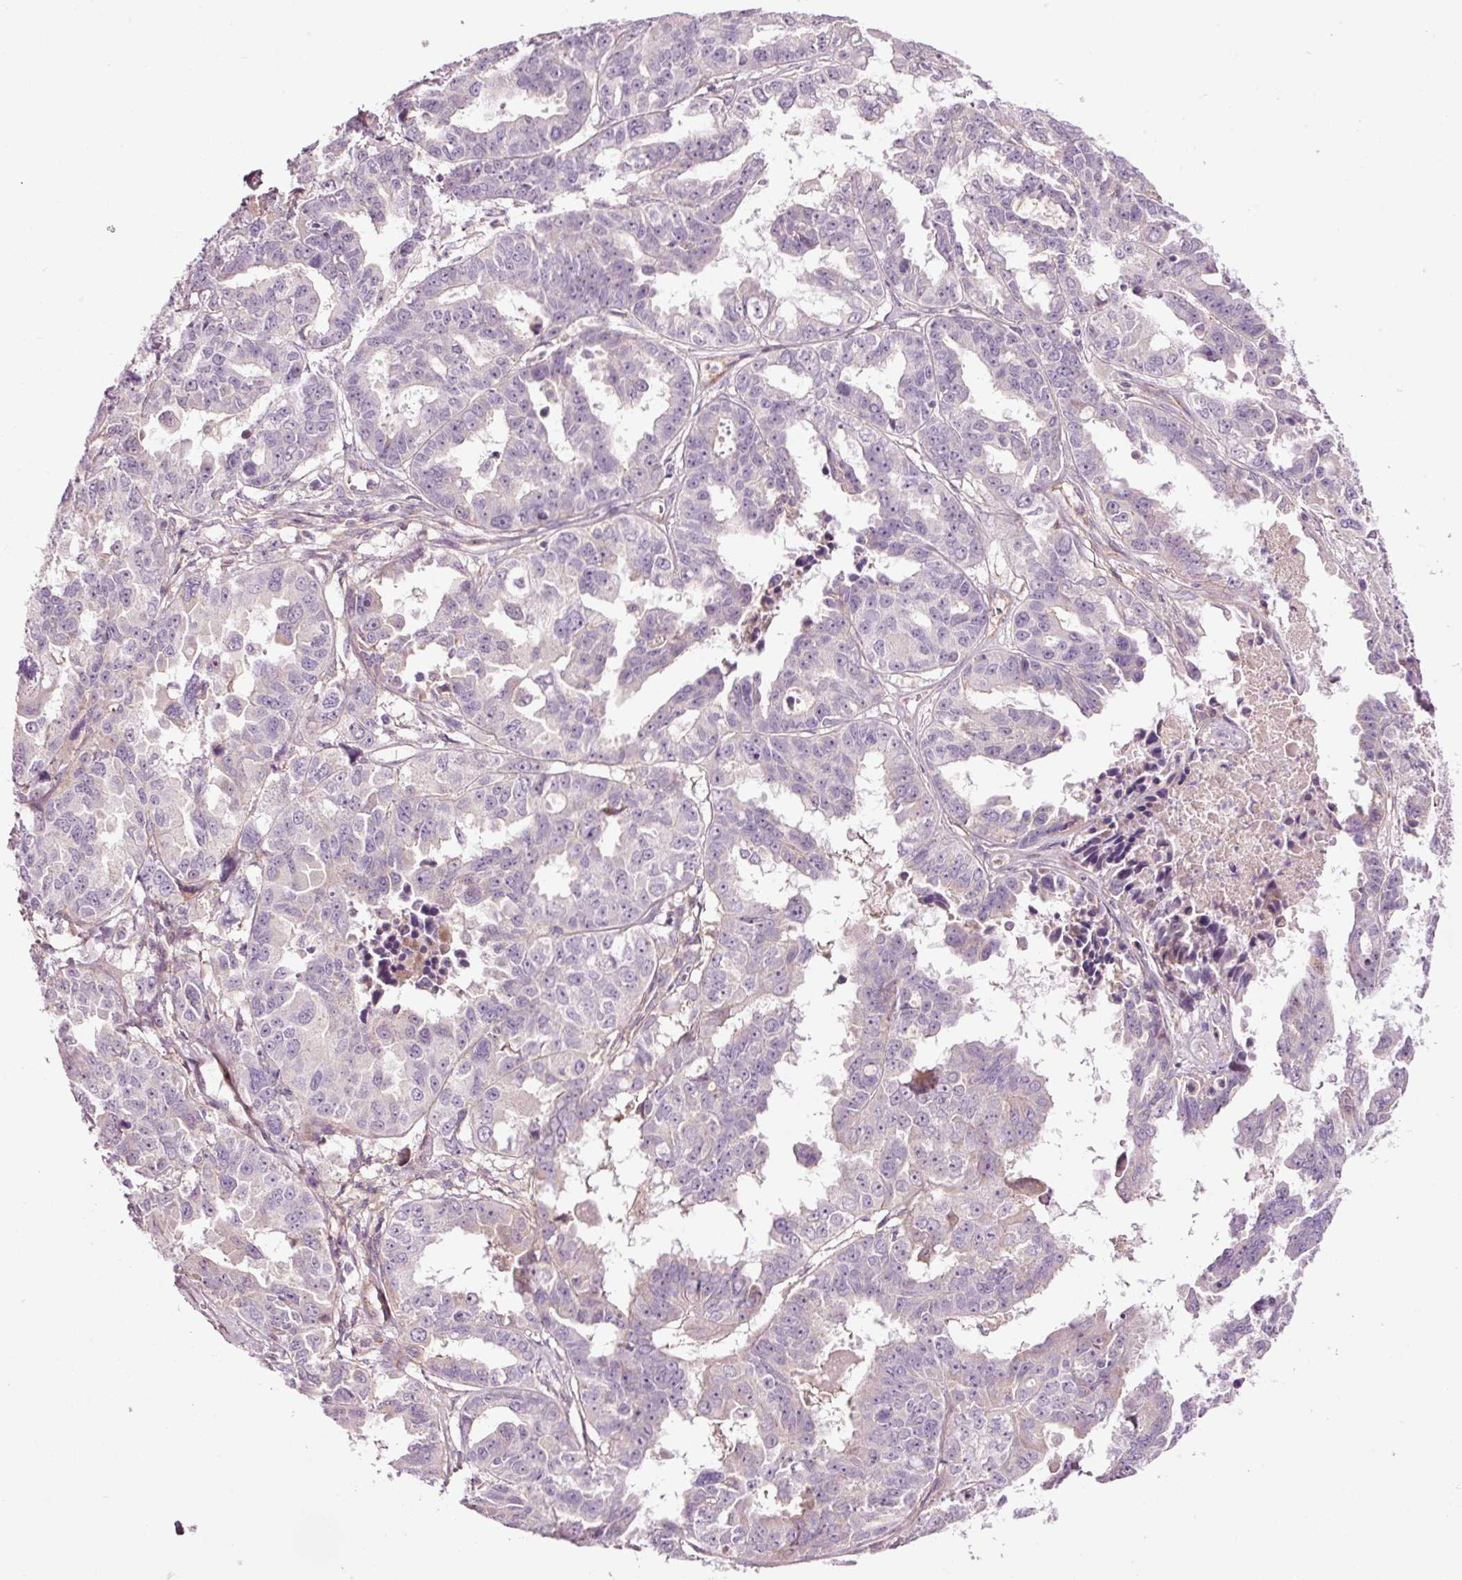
{"staining": {"intensity": "negative", "quantity": "none", "location": "none"}, "tissue": "ovarian cancer", "cell_type": "Tumor cells", "image_type": "cancer", "snomed": [{"axis": "morphology", "description": "Adenocarcinoma, NOS"}, {"axis": "morphology", "description": "Carcinoma, endometroid"}, {"axis": "topography", "description": "Ovary"}], "caption": "This is a micrograph of IHC staining of ovarian adenocarcinoma, which shows no positivity in tumor cells. (DAB (3,3'-diaminobenzidine) IHC, high magnification).", "gene": "ANKRD20A1", "patient": {"sex": "female", "age": 72}}